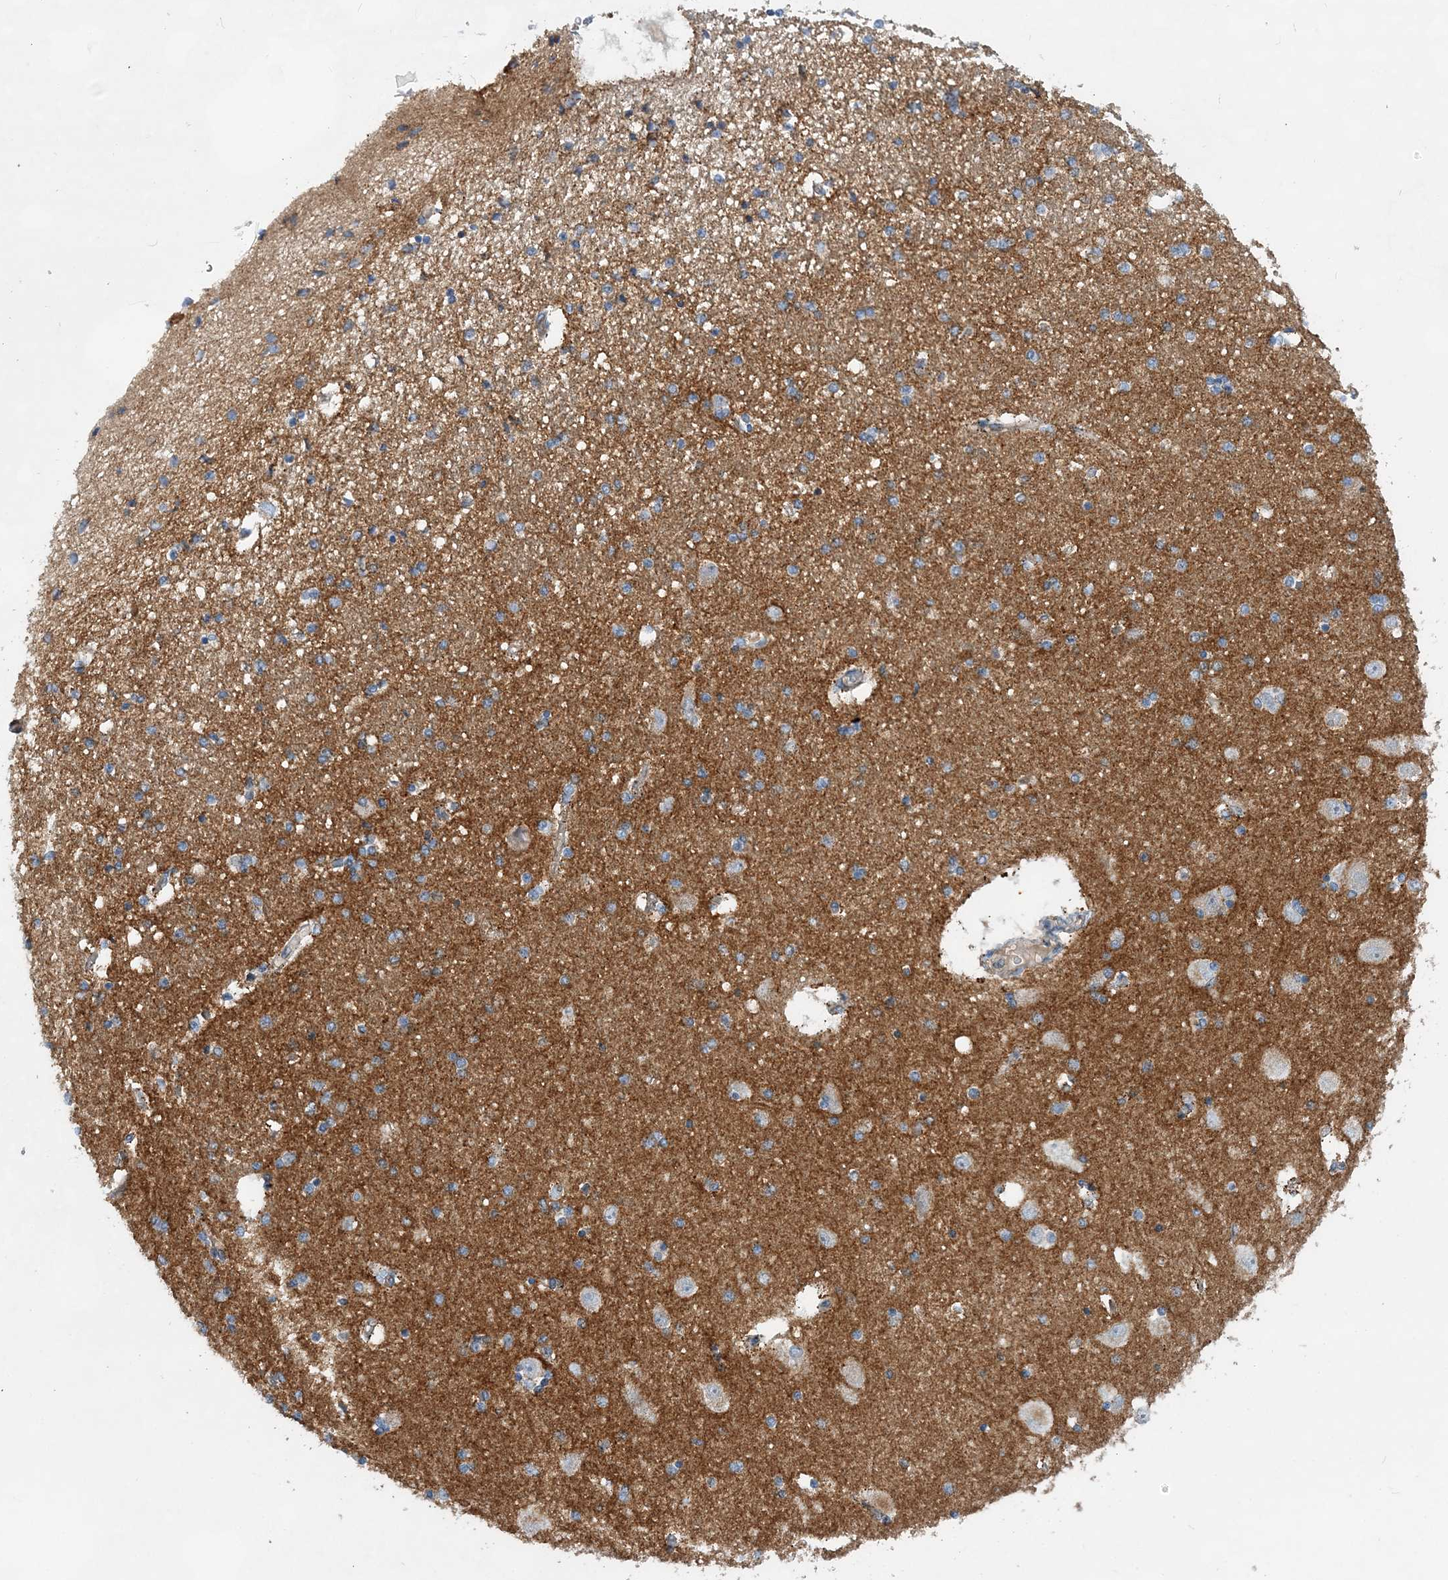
{"staining": {"intensity": "moderate", "quantity": "25%-75%", "location": "cytoplasmic/membranous"}, "tissue": "hippocampus", "cell_type": "Glial cells", "image_type": "normal", "snomed": [{"axis": "morphology", "description": "Normal tissue, NOS"}, {"axis": "topography", "description": "Hippocampus"}], "caption": "Moderate cytoplasmic/membranous expression is present in approximately 25%-75% of glial cells in benign hippocampus.", "gene": "TRAPPC13", "patient": {"sex": "female", "age": 54}}